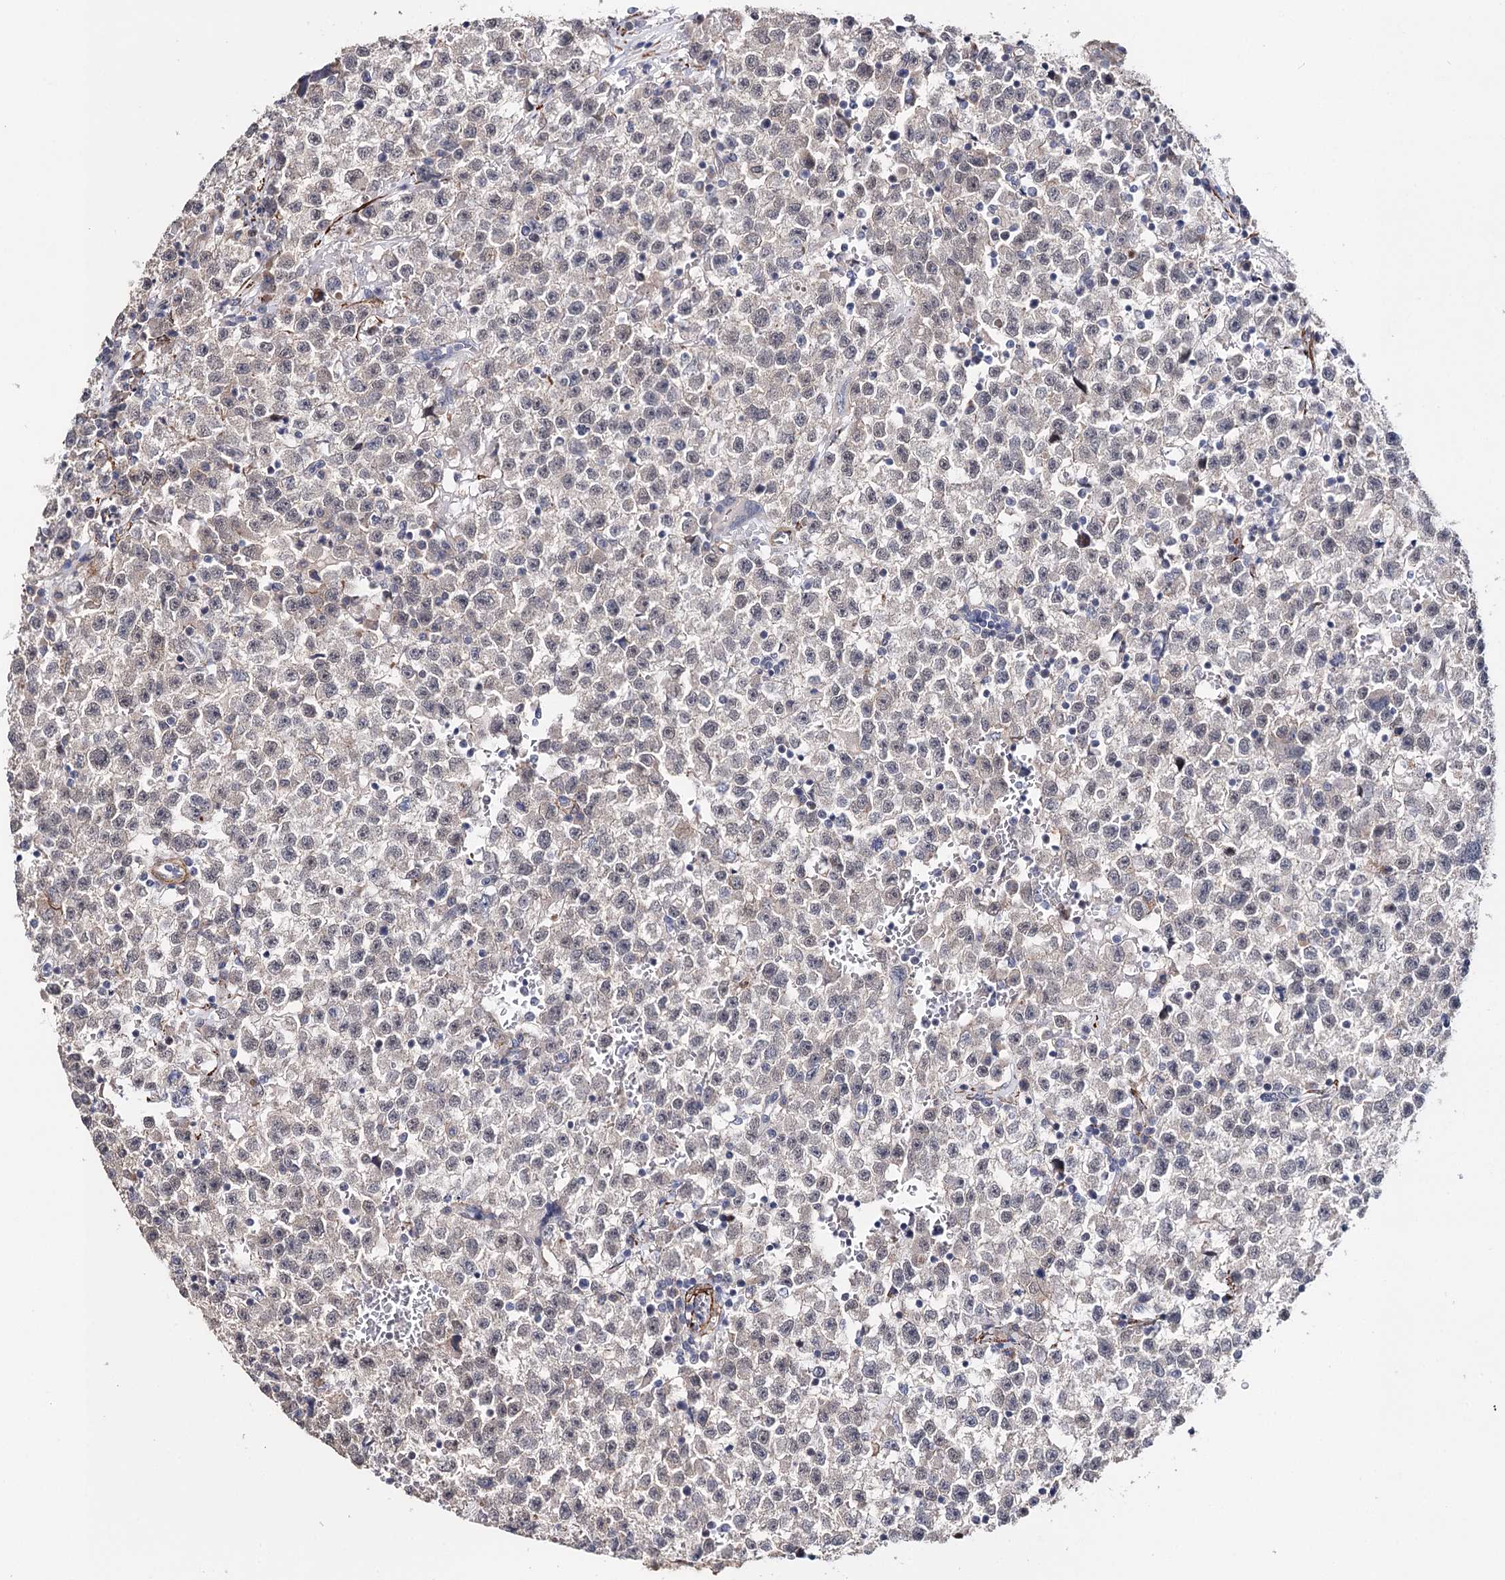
{"staining": {"intensity": "negative", "quantity": "none", "location": "none"}, "tissue": "testis cancer", "cell_type": "Tumor cells", "image_type": "cancer", "snomed": [{"axis": "morphology", "description": "Seminoma, NOS"}, {"axis": "topography", "description": "Testis"}], "caption": "An image of human testis cancer (seminoma) is negative for staining in tumor cells.", "gene": "CFAP46", "patient": {"sex": "male", "age": 22}}